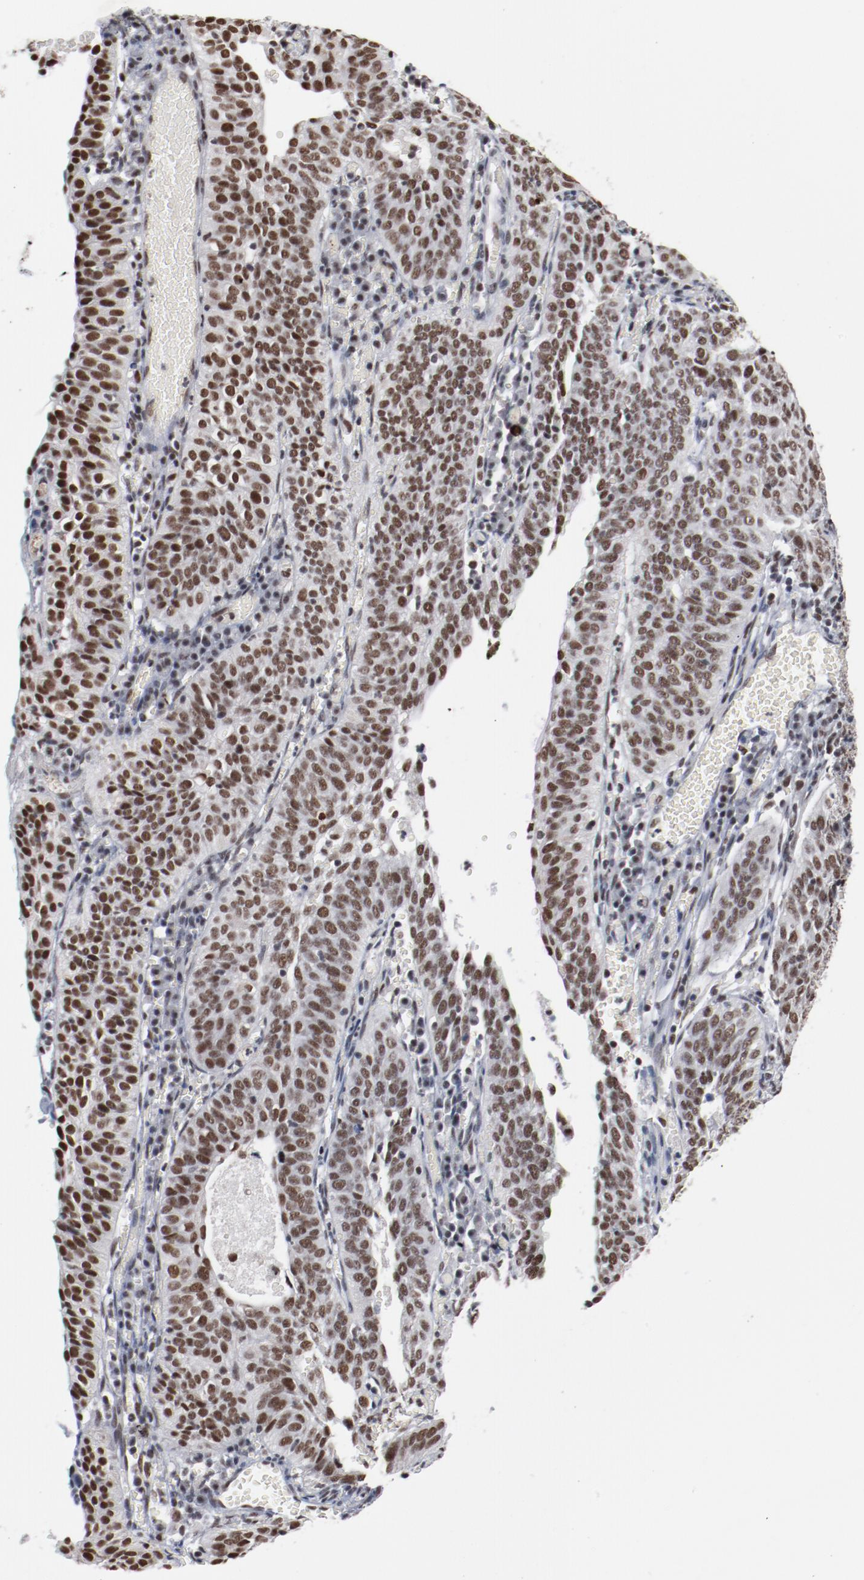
{"staining": {"intensity": "moderate", "quantity": ">75%", "location": "nuclear"}, "tissue": "cervical cancer", "cell_type": "Tumor cells", "image_type": "cancer", "snomed": [{"axis": "morphology", "description": "Squamous cell carcinoma, NOS"}, {"axis": "topography", "description": "Cervix"}], "caption": "Squamous cell carcinoma (cervical) stained with DAB immunohistochemistry shows medium levels of moderate nuclear expression in approximately >75% of tumor cells.", "gene": "BUB3", "patient": {"sex": "female", "age": 39}}